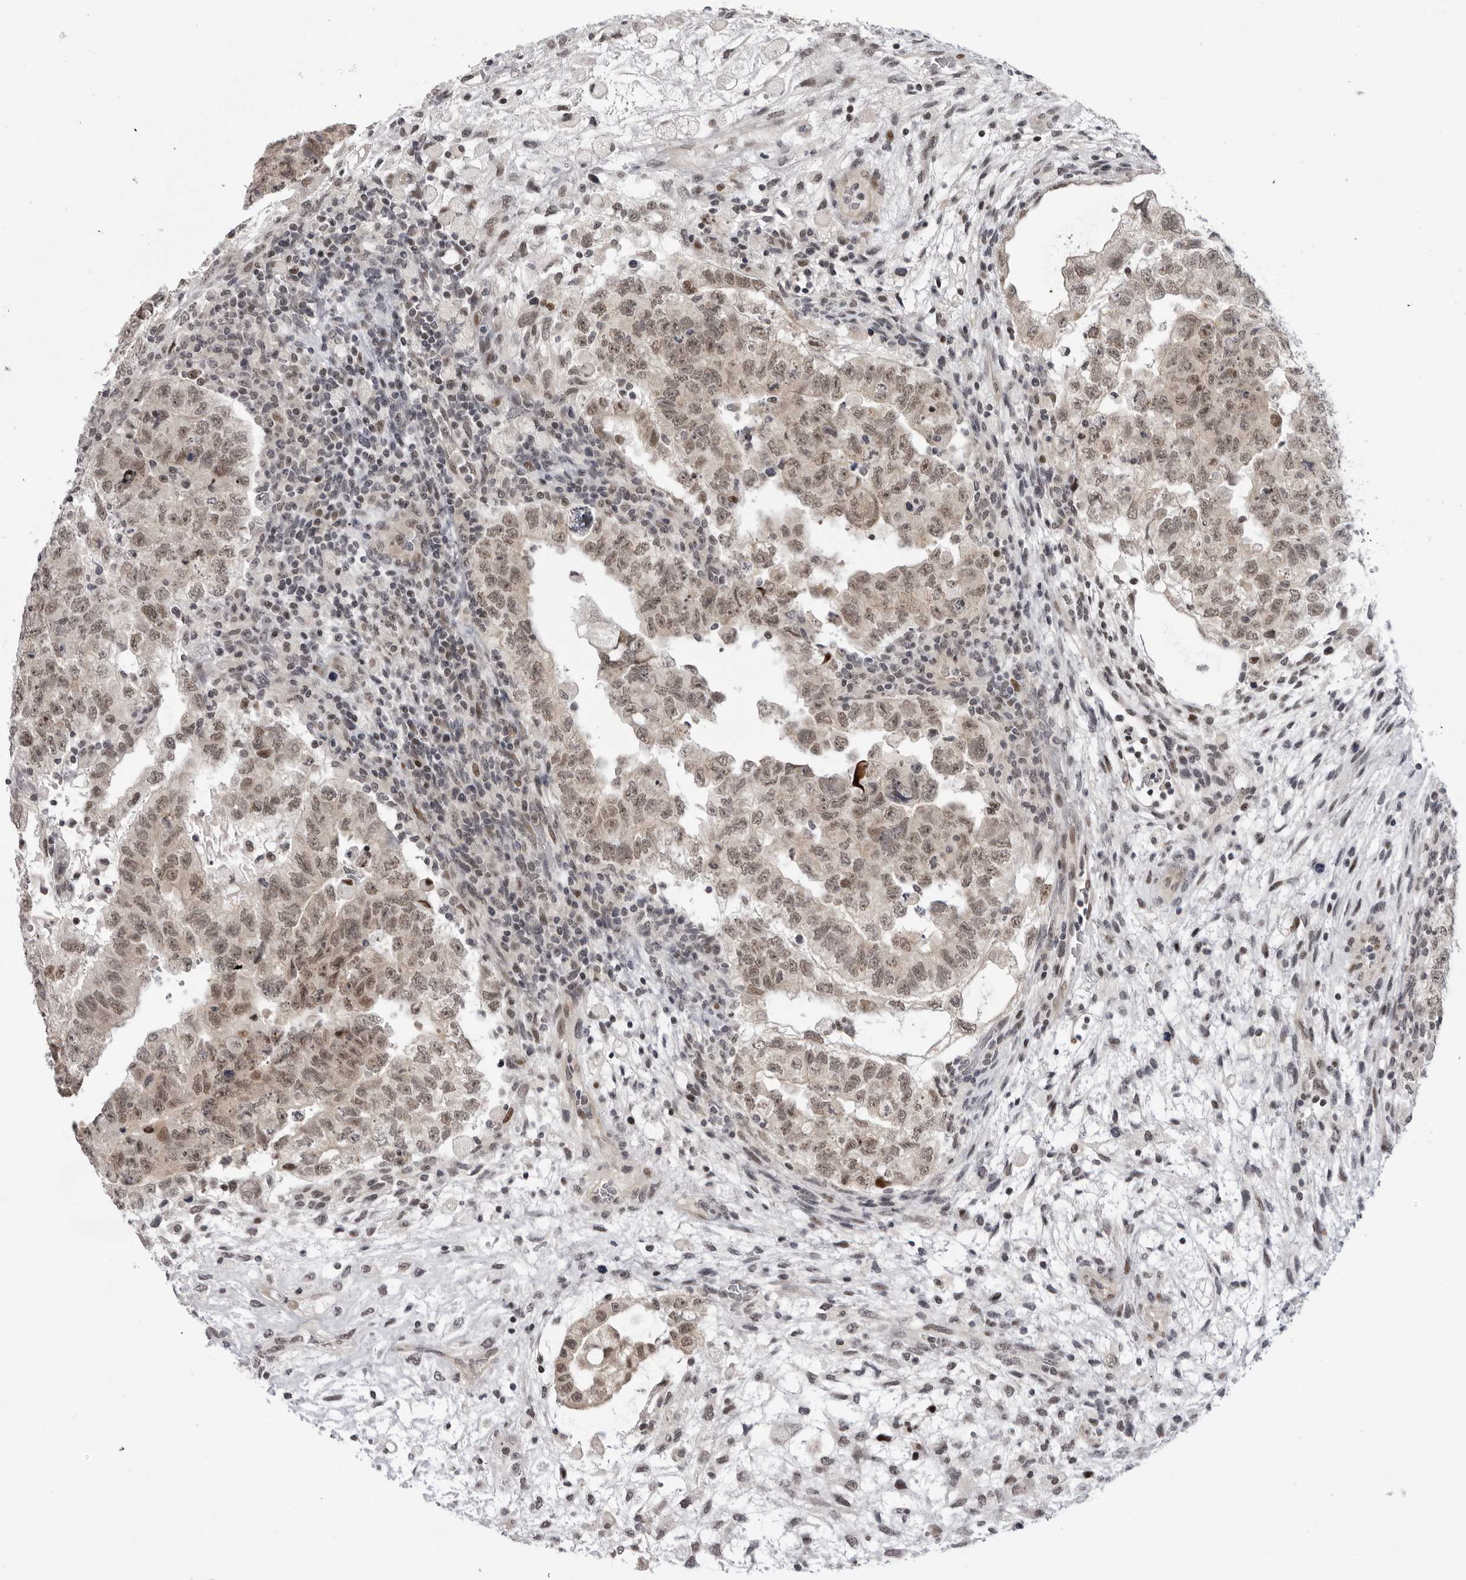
{"staining": {"intensity": "moderate", "quantity": ">75%", "location": "nuclear"}, "tissue": "testis cancer", "cell_type": "Tumor cells", "image_type": "cancer", "snomed": [{"axis": "morphology", "description": "Carcinoma, Embryonal, NOS"}, {"axis": "topography", "description": "Testis"}], "caption": "High-magnification brightfield microscopy of testis cancer stained with DAB (brown) and counterstained with hematoxylin (blue). tumor cells exhibit moderate nuclear positivity is appreciated in approximately>75% of cells.", "gene": "ALPK2", "patient": {"sex": "male", "age": 36}}